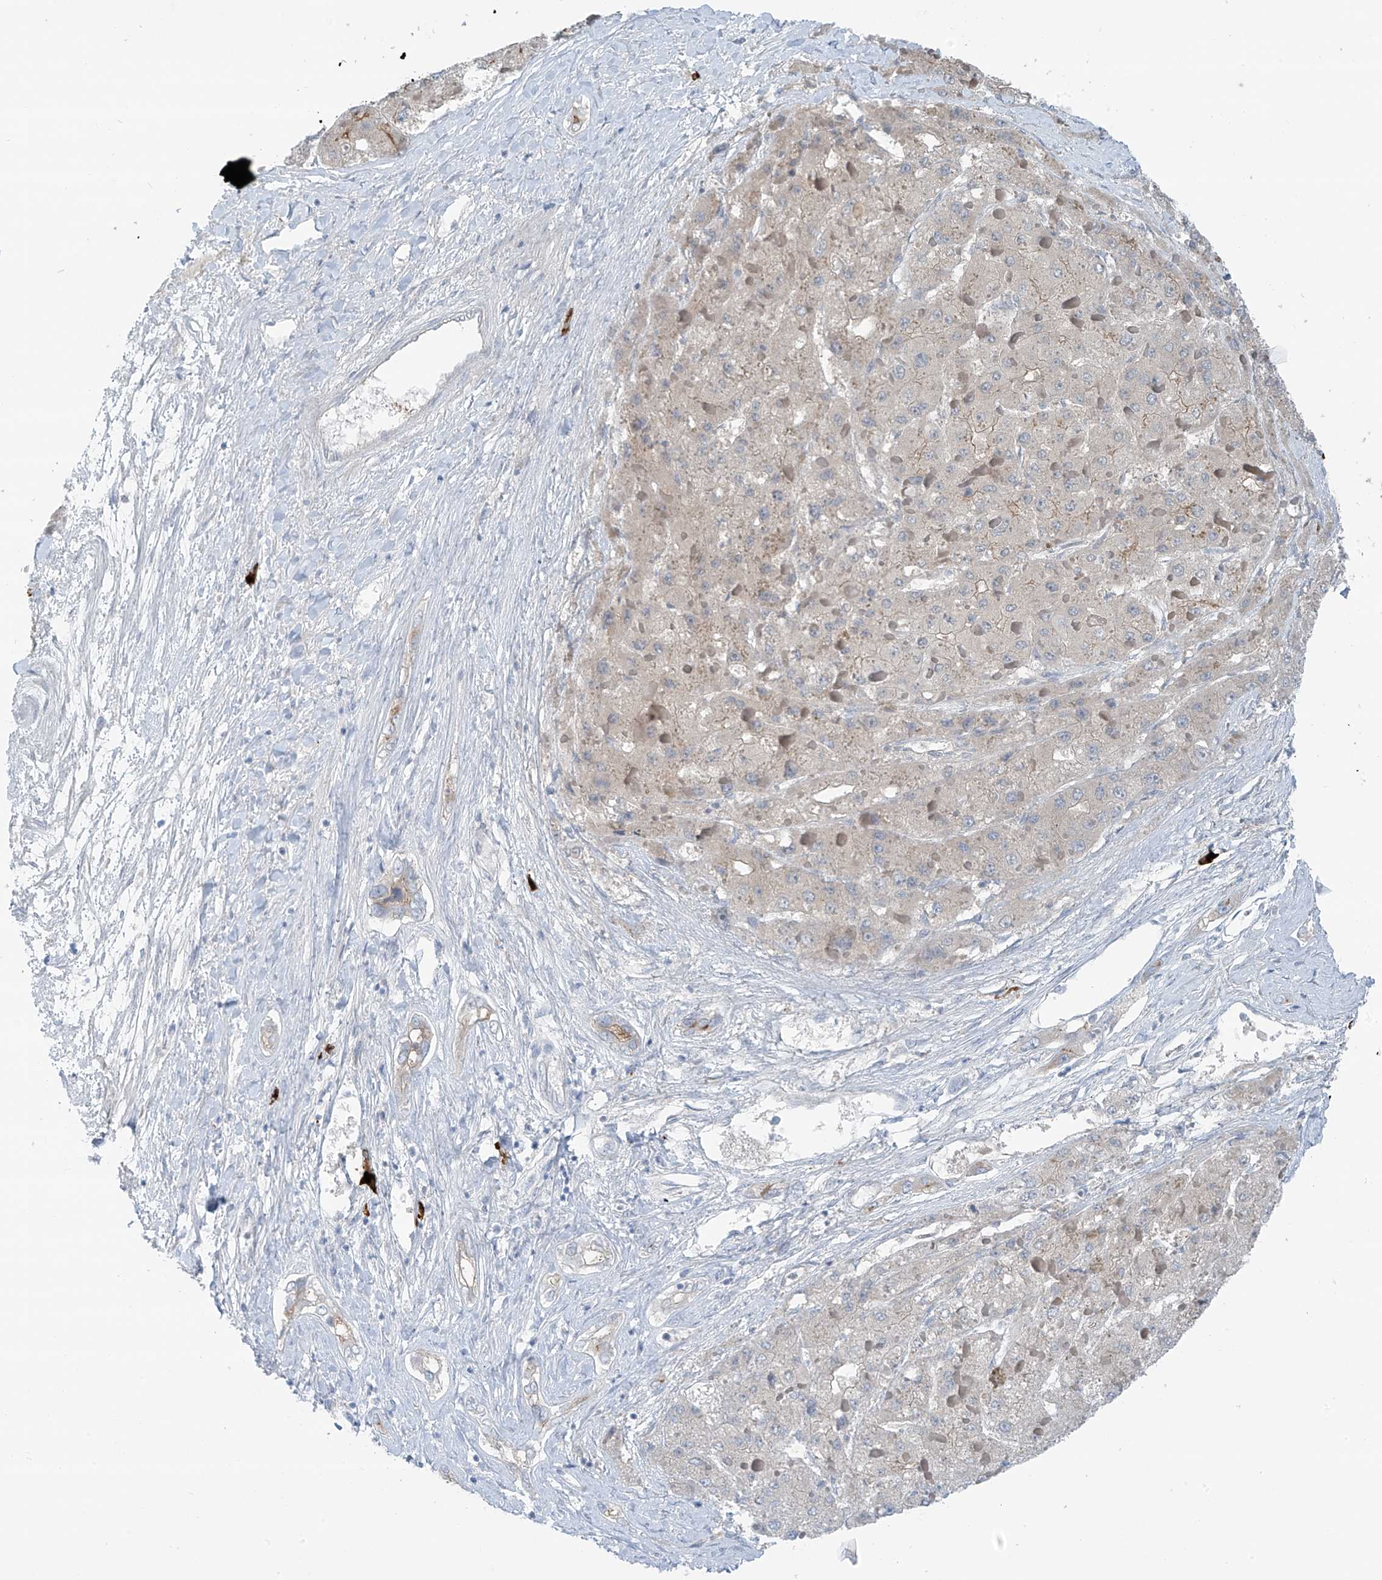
{"staining": {"intensity": "negative", "quantity": "none", "location": "none"}, "tissue": "liver cancer", "cell_type": "Tumor cells", "image_type": "cancer", "snomed": [{"axis": "morphology", "description": "Carcinoma, Hepatocellular, NOS"}, {"axis": "topography", "description": "Liver"}], "caption": "Immunohistochemical staining of human hepatocellular carcinoma (liver) reveals no significant expression in tumor cells. Nuclei are stained in blue.", "gene": "ZNF793", "patient": {"sex": "female", "age": 73}}